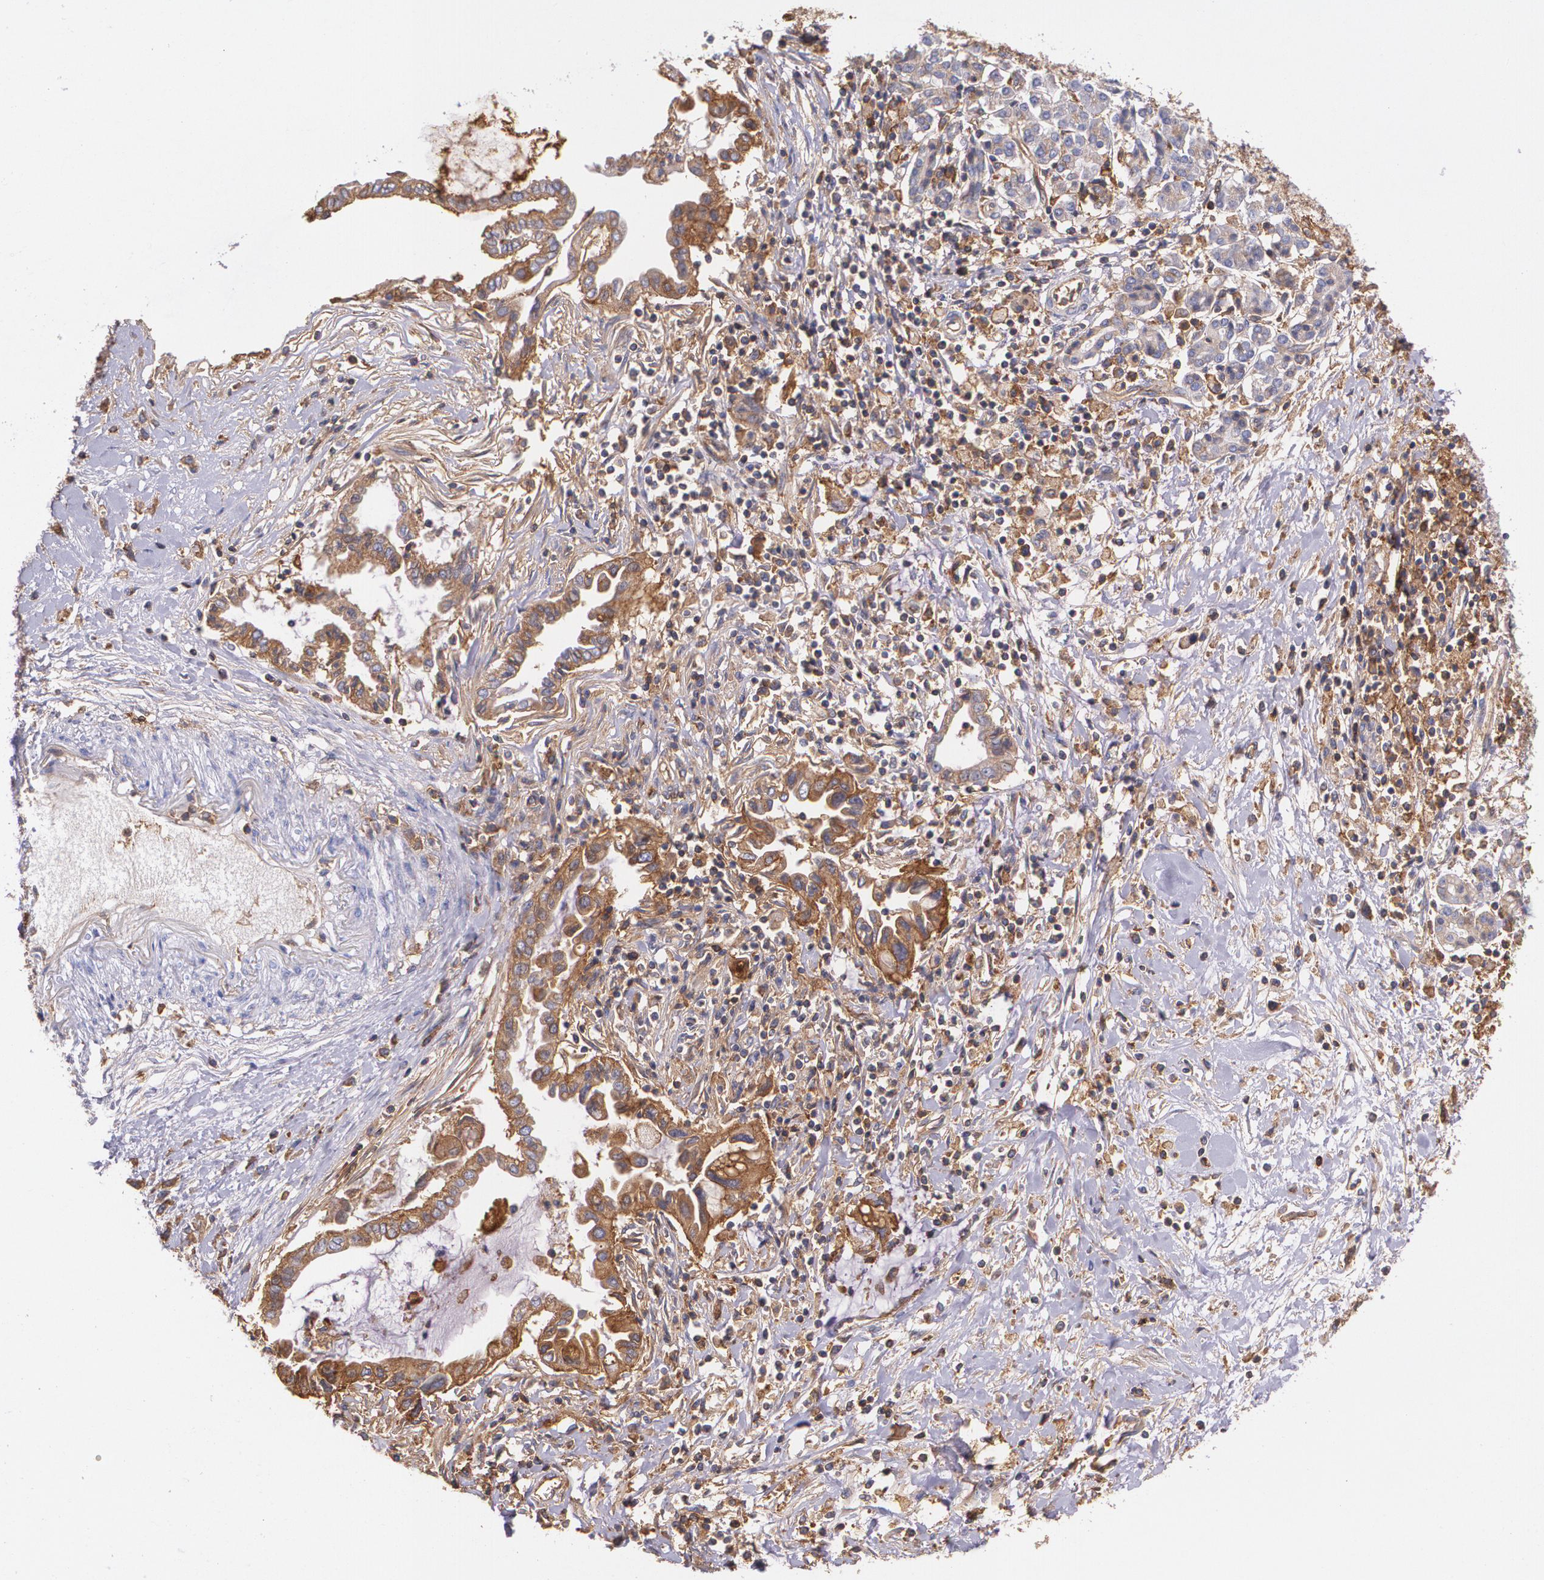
{"staining": {"intensity": "moderate", "quantity": ">75%", "location": "cytoplasmic/membranous"}, "tissue": "pancreatic cancer", "cell_type": "Tumor cells", "image_type": "cancer", "snomed": [{"axis": "morphology", "description": "Adenocarcinoma, NOS"}, {"axis": "topography", "description": "Pancreas"}], "caption": "Pancreatic adenocarcinoma stained for a protein (brown) exhibits moderate cytoplasmic/membranous positive positivity in about >75% of tumor cells.", "gene": "B2M", "patient": {"sex": "female", "age": 57}}